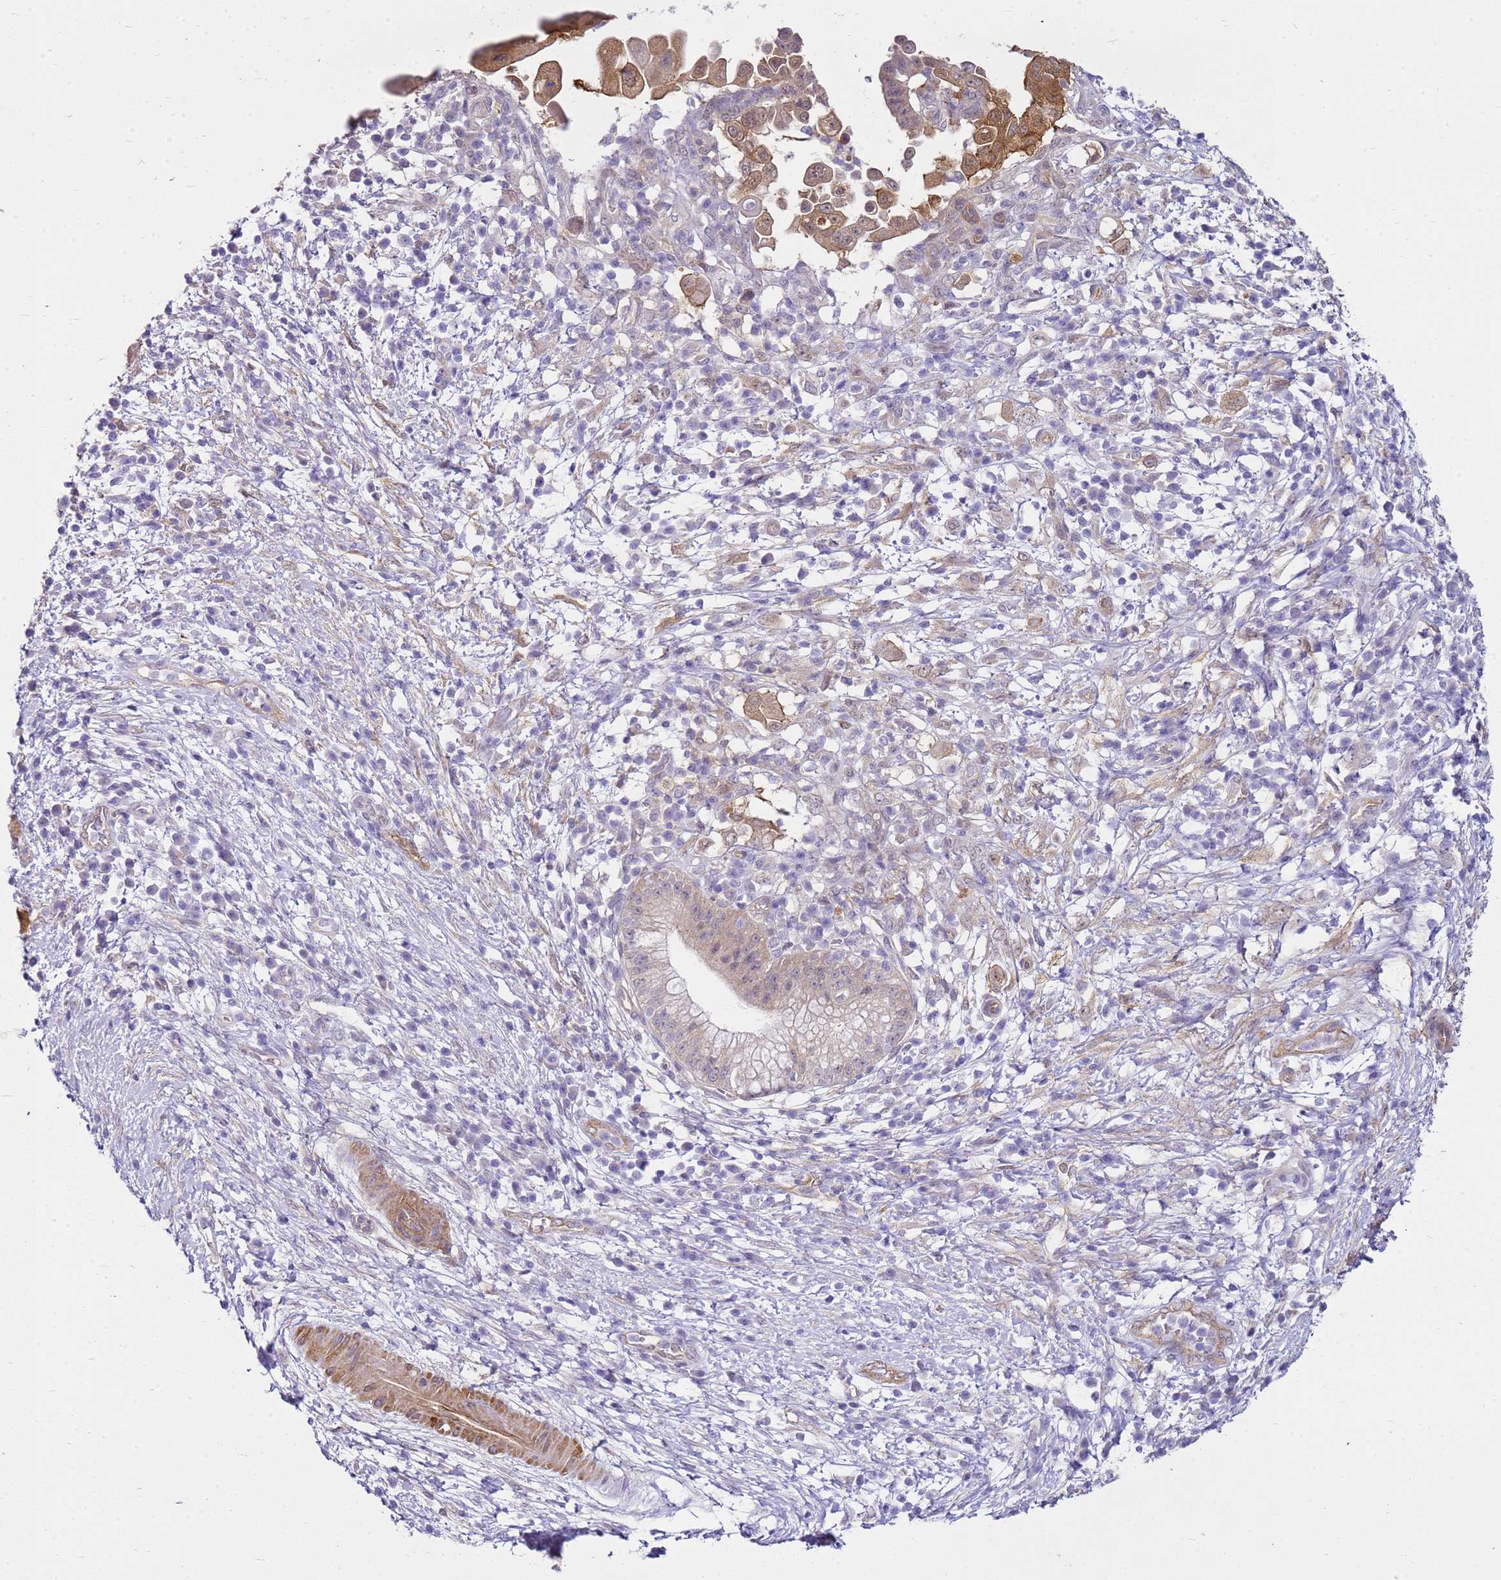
{"staining": {"intensity": "moderate", "quantity": ">75%", "location": "cytoplasmic/membranous"}, "tissue": "pancreatic cancer", "cell_type": "Tumor cells", "image_type": "cancer", "snomed": [{"axis": "morphology", "description": "Adenocarcinoma, NOS"}, {"axis": "topography", "description": "Pancreas"}], "caption": "Tumor cells demonstrate medium levels of moderate cytoplasmic/membranous staining in approximately >75% of cells in human pancreatic adenocarcinoma.", "gene": "HSPB1", "patient": {"sex": "male", "age": 68}}